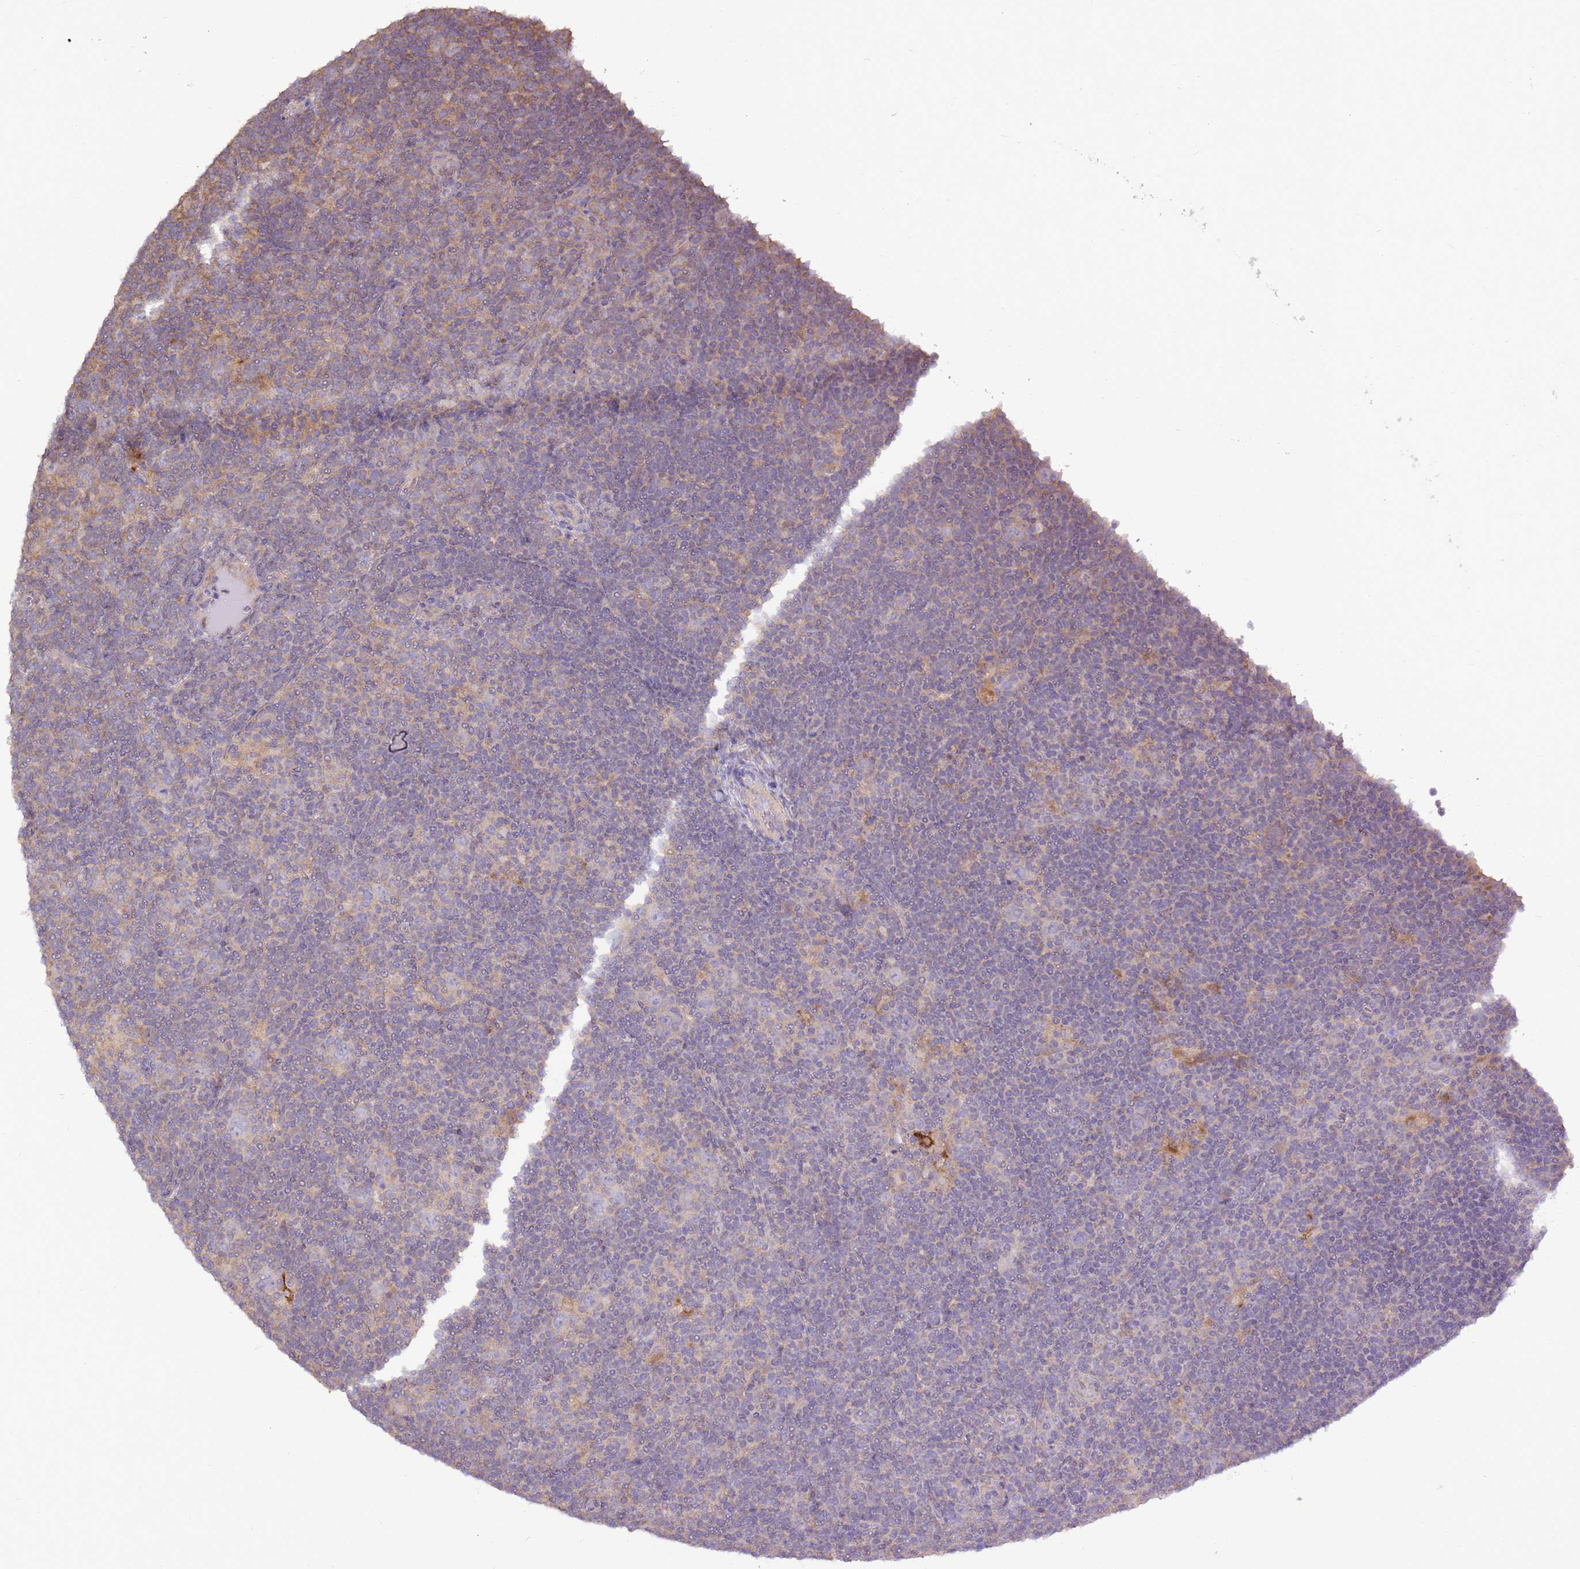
{"staining": {"intensity": "negative", "quantity": "none", "location": "none"}, "tissue": "lymphoma", "cell_type": "Tumor cells", "image_type": "cancer", "snomed": [{"axis": "morphology", "description": "Hodgkin's disease, NOS"}, {"axis": "topography", "description": "Lymph node"}], "caption": "DAB immunohistochemical staining of human Hodgkin's disease exhibits no significant positivity in tumor cells.", "gene": "EVA1B", "patient": {"sex": "female", "age": 57}}